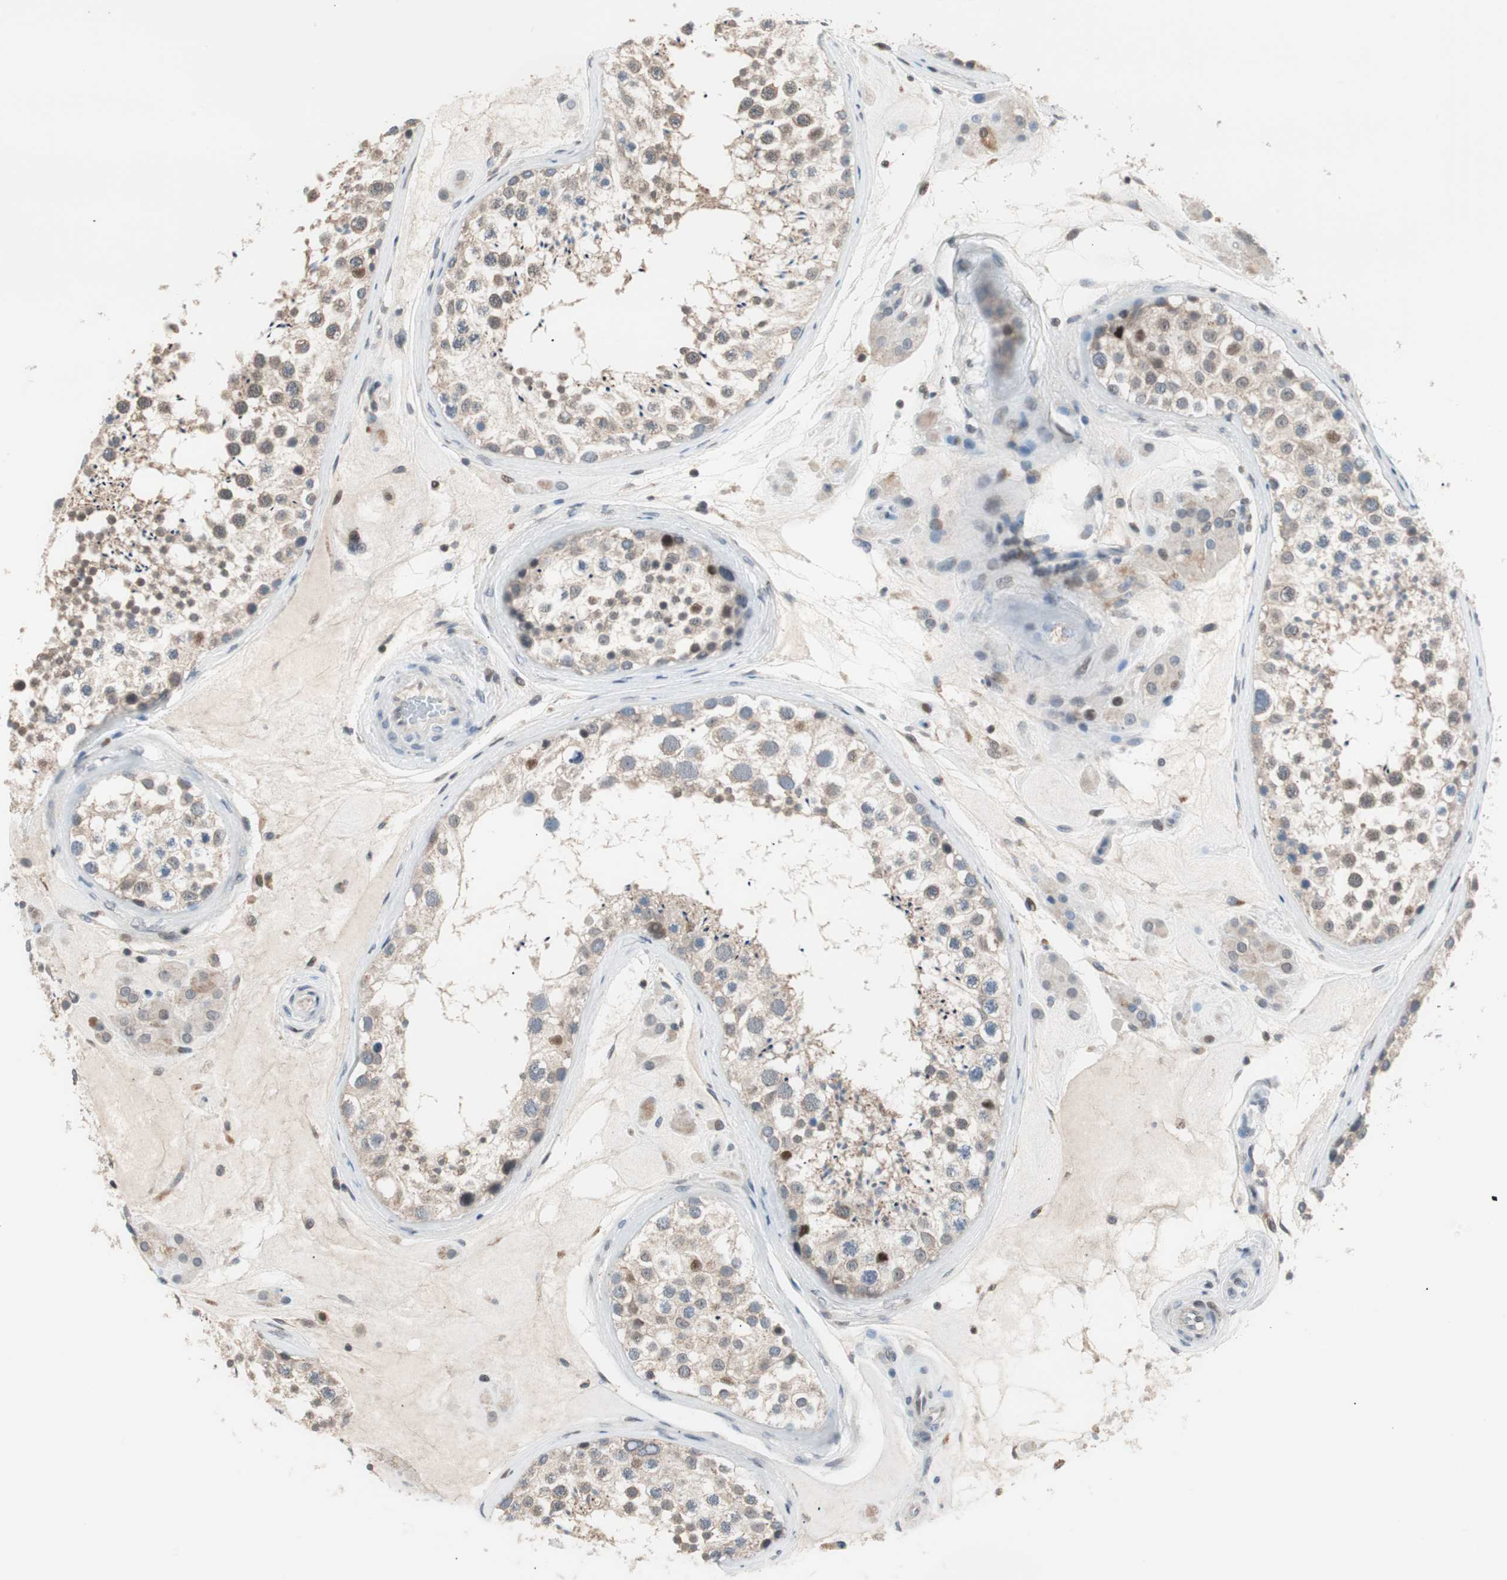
{"staining": {"intensity": "moderate", "quantity": "<25%", "location": "cytoplasmic/membranous,nuclear"}, "tissue": "testis", "cell_type": "Cells in seminiferous ducts", "image_type": "normal", "snomed": [{"axis": "morphology", "description": "Normal tissue, NOS"}, {"axis": "topography", "description": "Testis"}], "caption": "Protein expression analysis of normal testis reveals moderate cytoplasmic/membranous,nuclear staining in about <25% of cells in seminiferous ducts.", "gene": "POLH", "patient": {"sex": "male", "age": 46}}